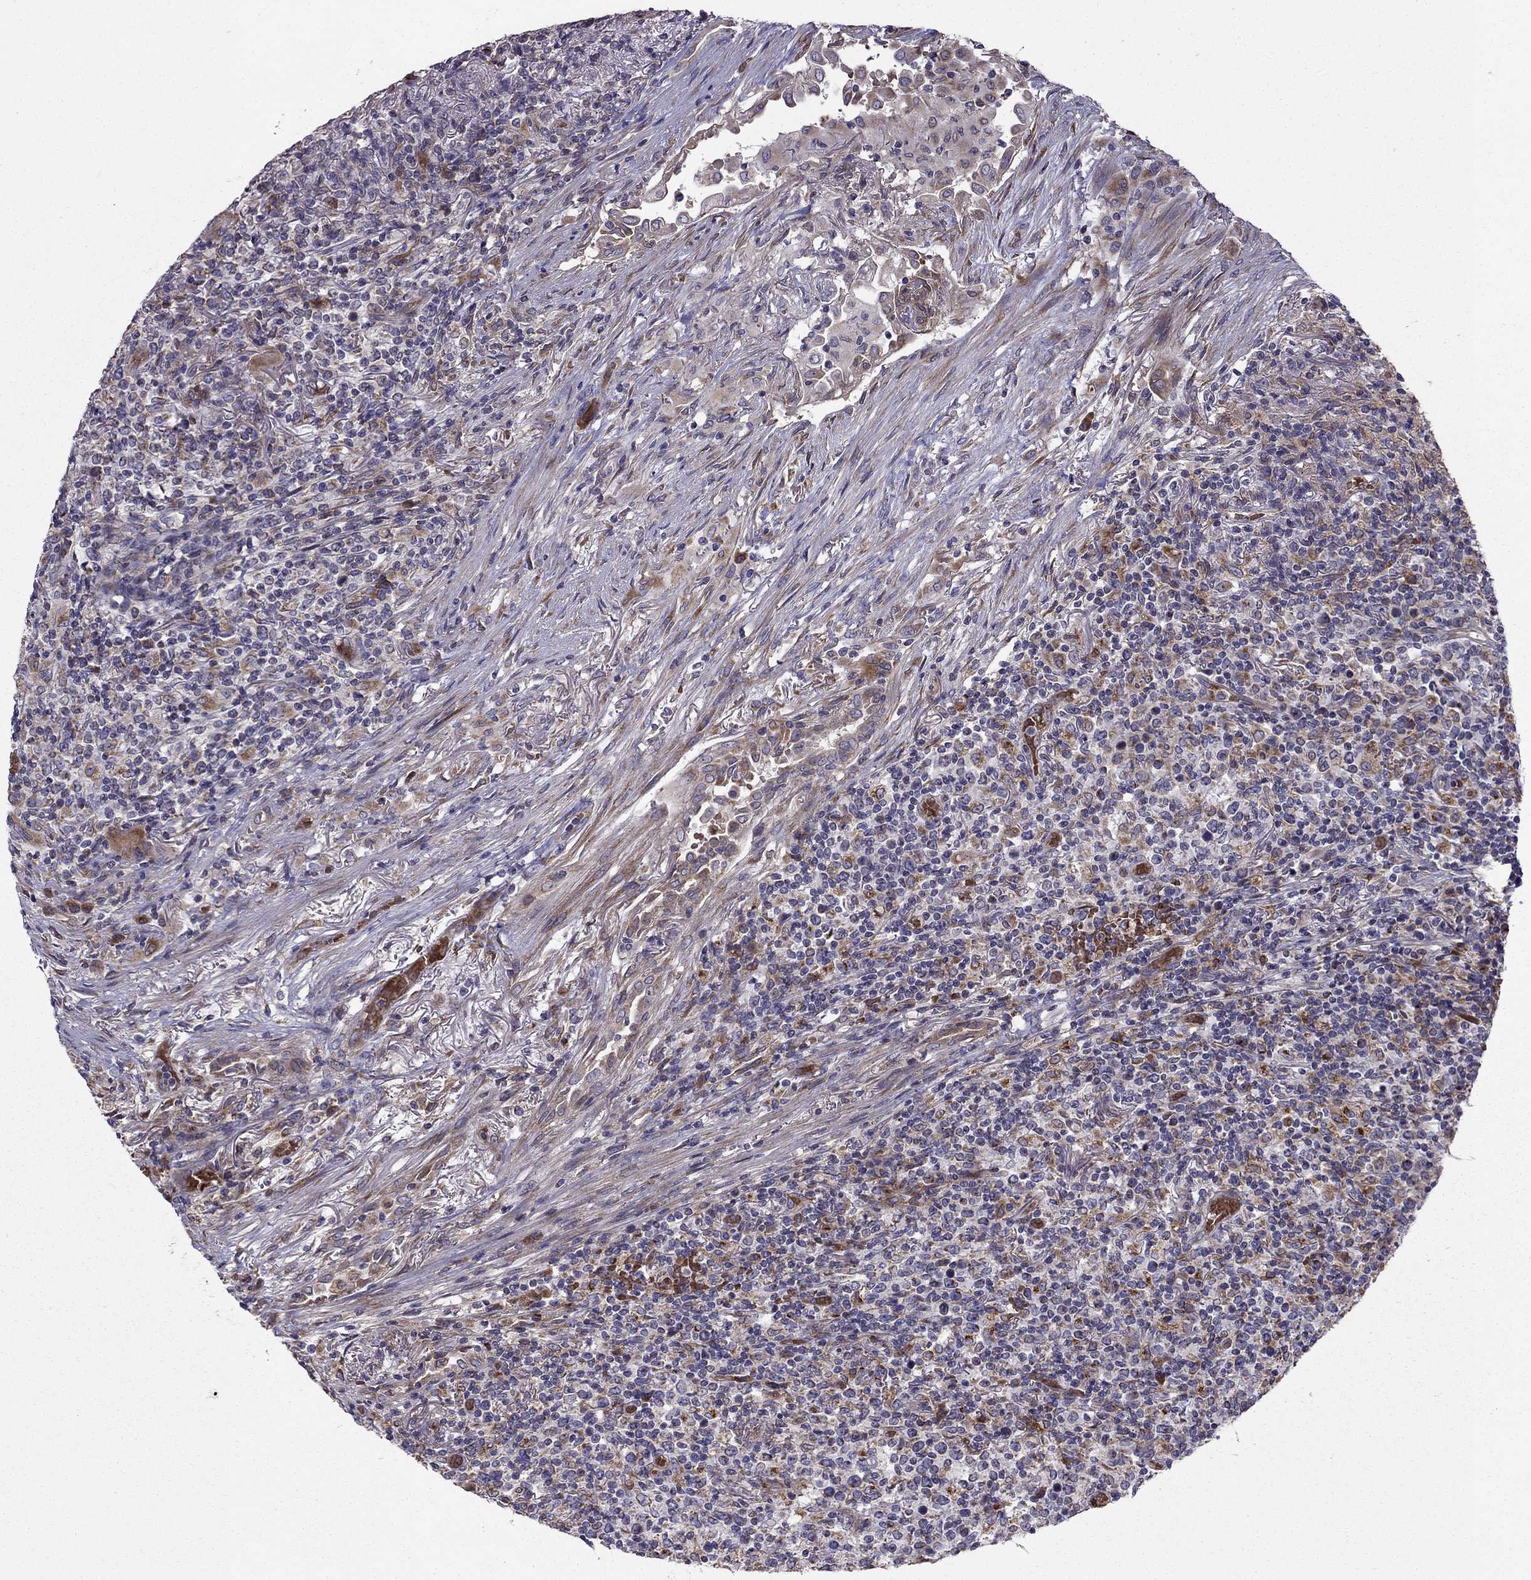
{"staining": {"intensity": "negative", "quantity": "none", "location": "none"}, "tissue": "lymphoma", "cell_type": "Tumor cells", "image_type": "cancer", "snomed": [{"axis": "morphology", "description": "Malignant lymphoma, non-Hodgkin's type, High grade"}, {"axis": "topography", "description": "Lung"}], "caption": "Protein analysis of lymphoma reveals no significant expression in tumor cells. (DAB immunohistochemistry visualized using brightfield microscopy, high magnification).", "gene": "B4GALT7", "patient": {"sex": "male", "age": 79}}